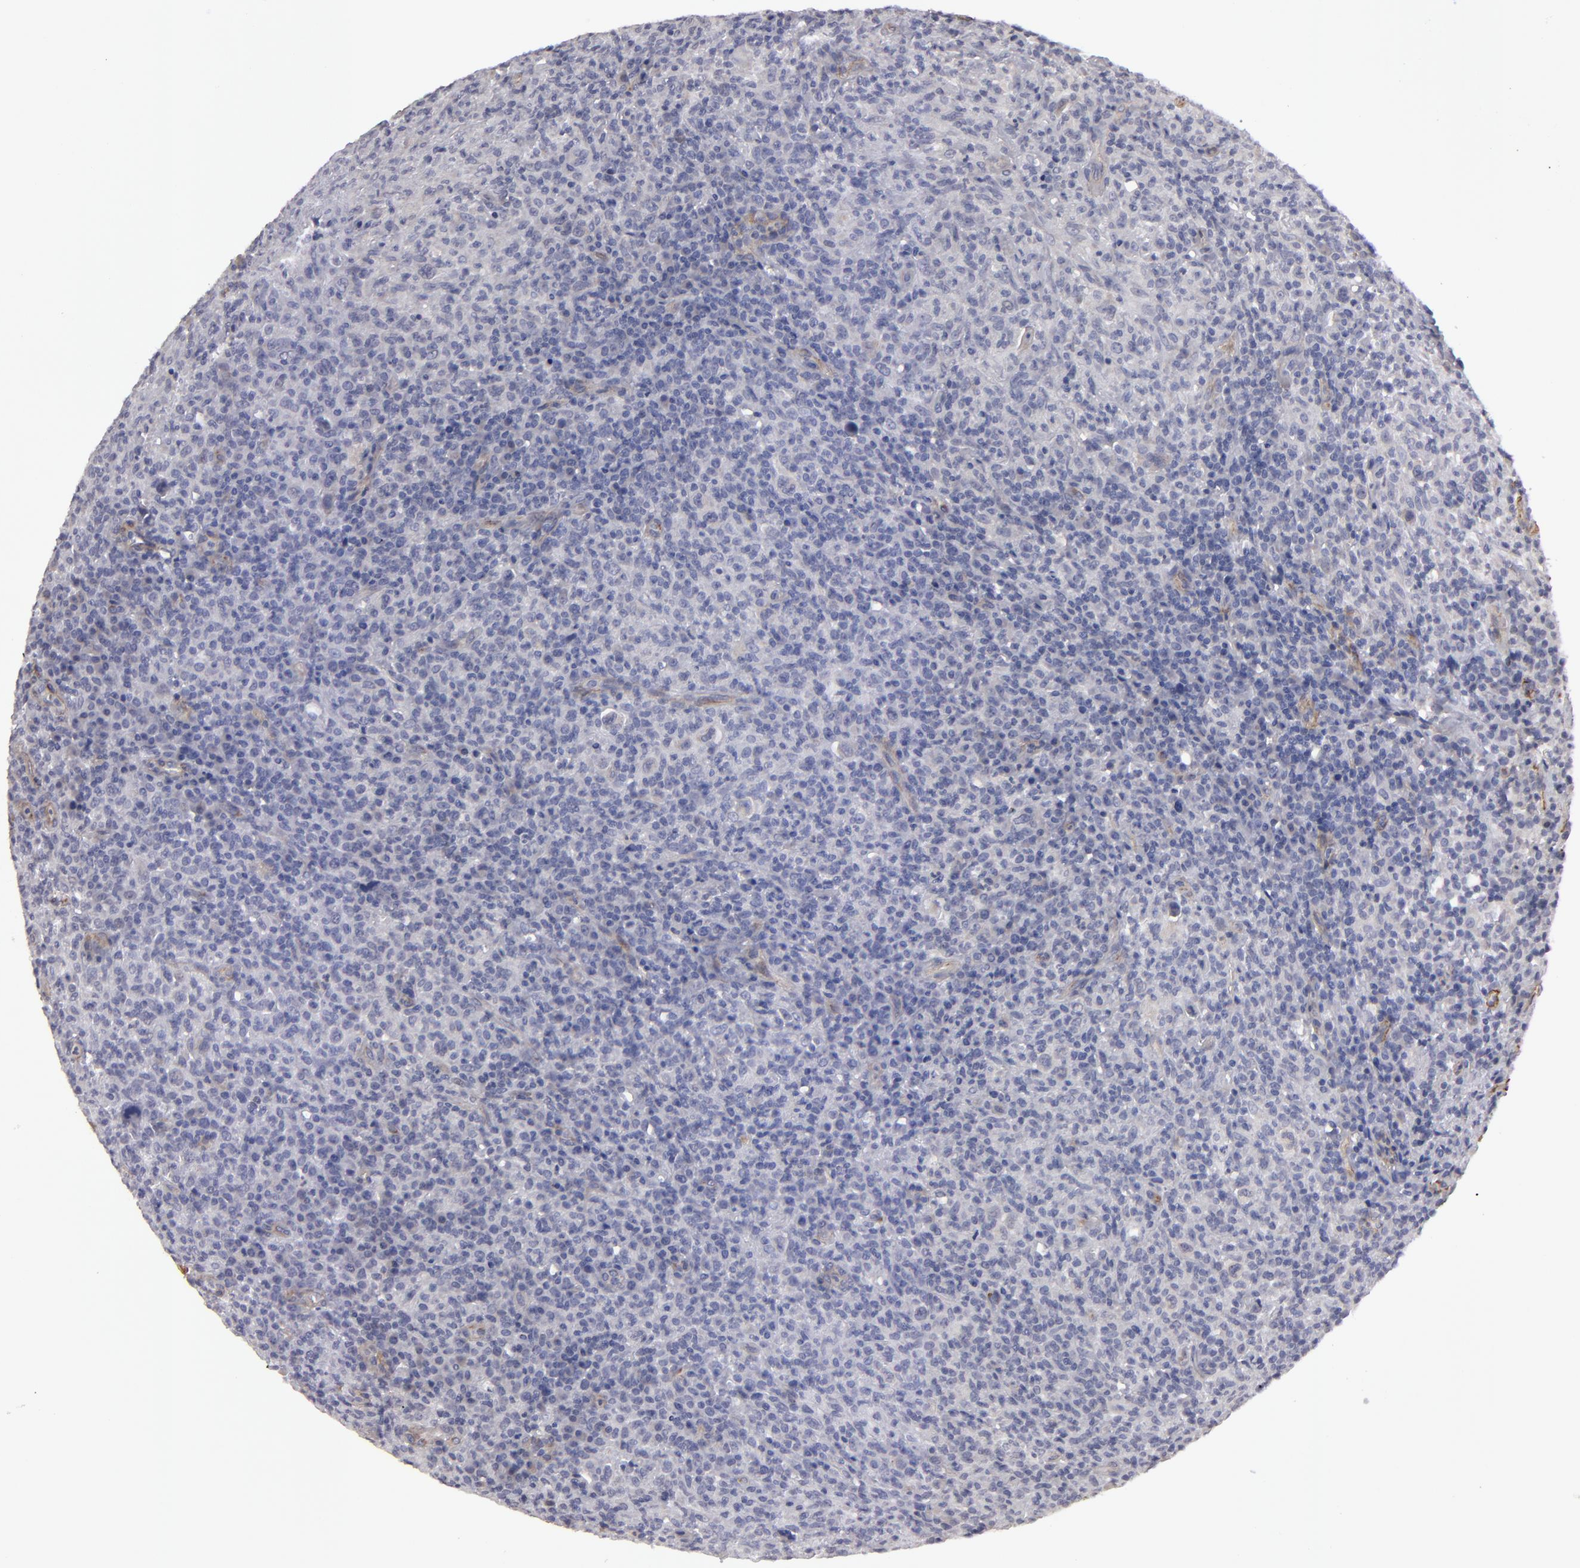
{"staining": {"intensity": "weak", "quantity": "<25%", "location": "cytoplasmic/membranous"}, "tissue": "lymphoma", "cell_type": "Tumor cells", "image_type": "cancer", "snomed": [{"axis": "morphology", "description": "Hodgkin's disease, NOS"}, {"axis": "topography", "description": "Lymph node"}], "caption": "Tumor cells are negative for brown protein staining in lymphoma.", "gene": "ZNF175", "patient": {"sex": "male", "age": 65}}